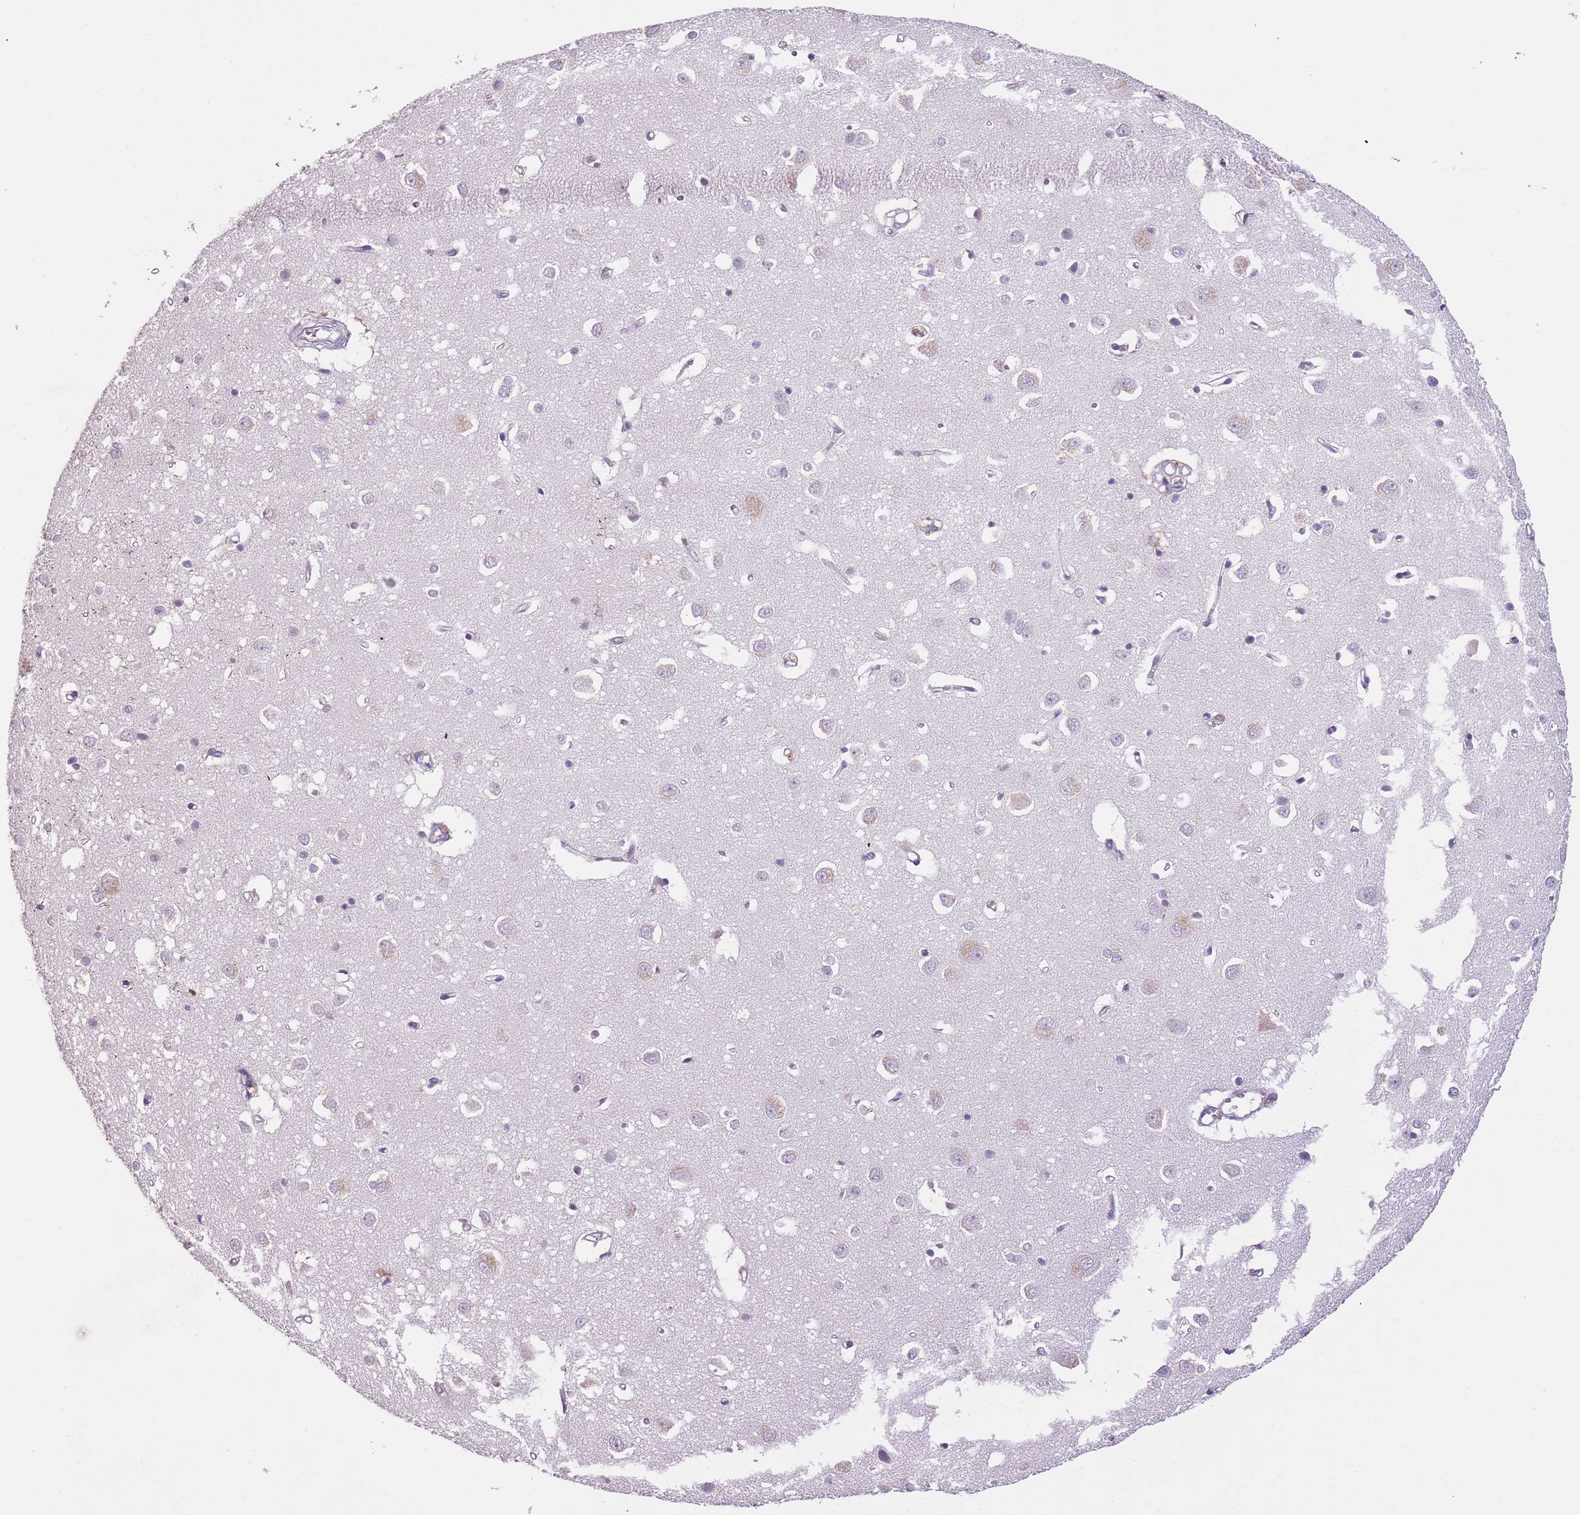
{"staining": {"intensity": "negative", "quantity": "none", "location": "none"}, "tissue": "cerebral cortex", "cell_type": "Endothelial cells", "image_type": "normal", "snomed": [{"axis": "morphology", "description": "Normal tissue, NOS"}, {"axis": "topography", "description": "Cerebral cortex"}], "caption": "Immunohistochemical staining of unremarkable human cerebral cortex displays no significant expression in endothelial cells. Brightfield microscopy of immunohistochemistry stained with DAB (brown) and hematoxylin (blue), captured at high magnification.", "gene": "SLC35E3", "patient": {"sex": "female", "age": 64}}